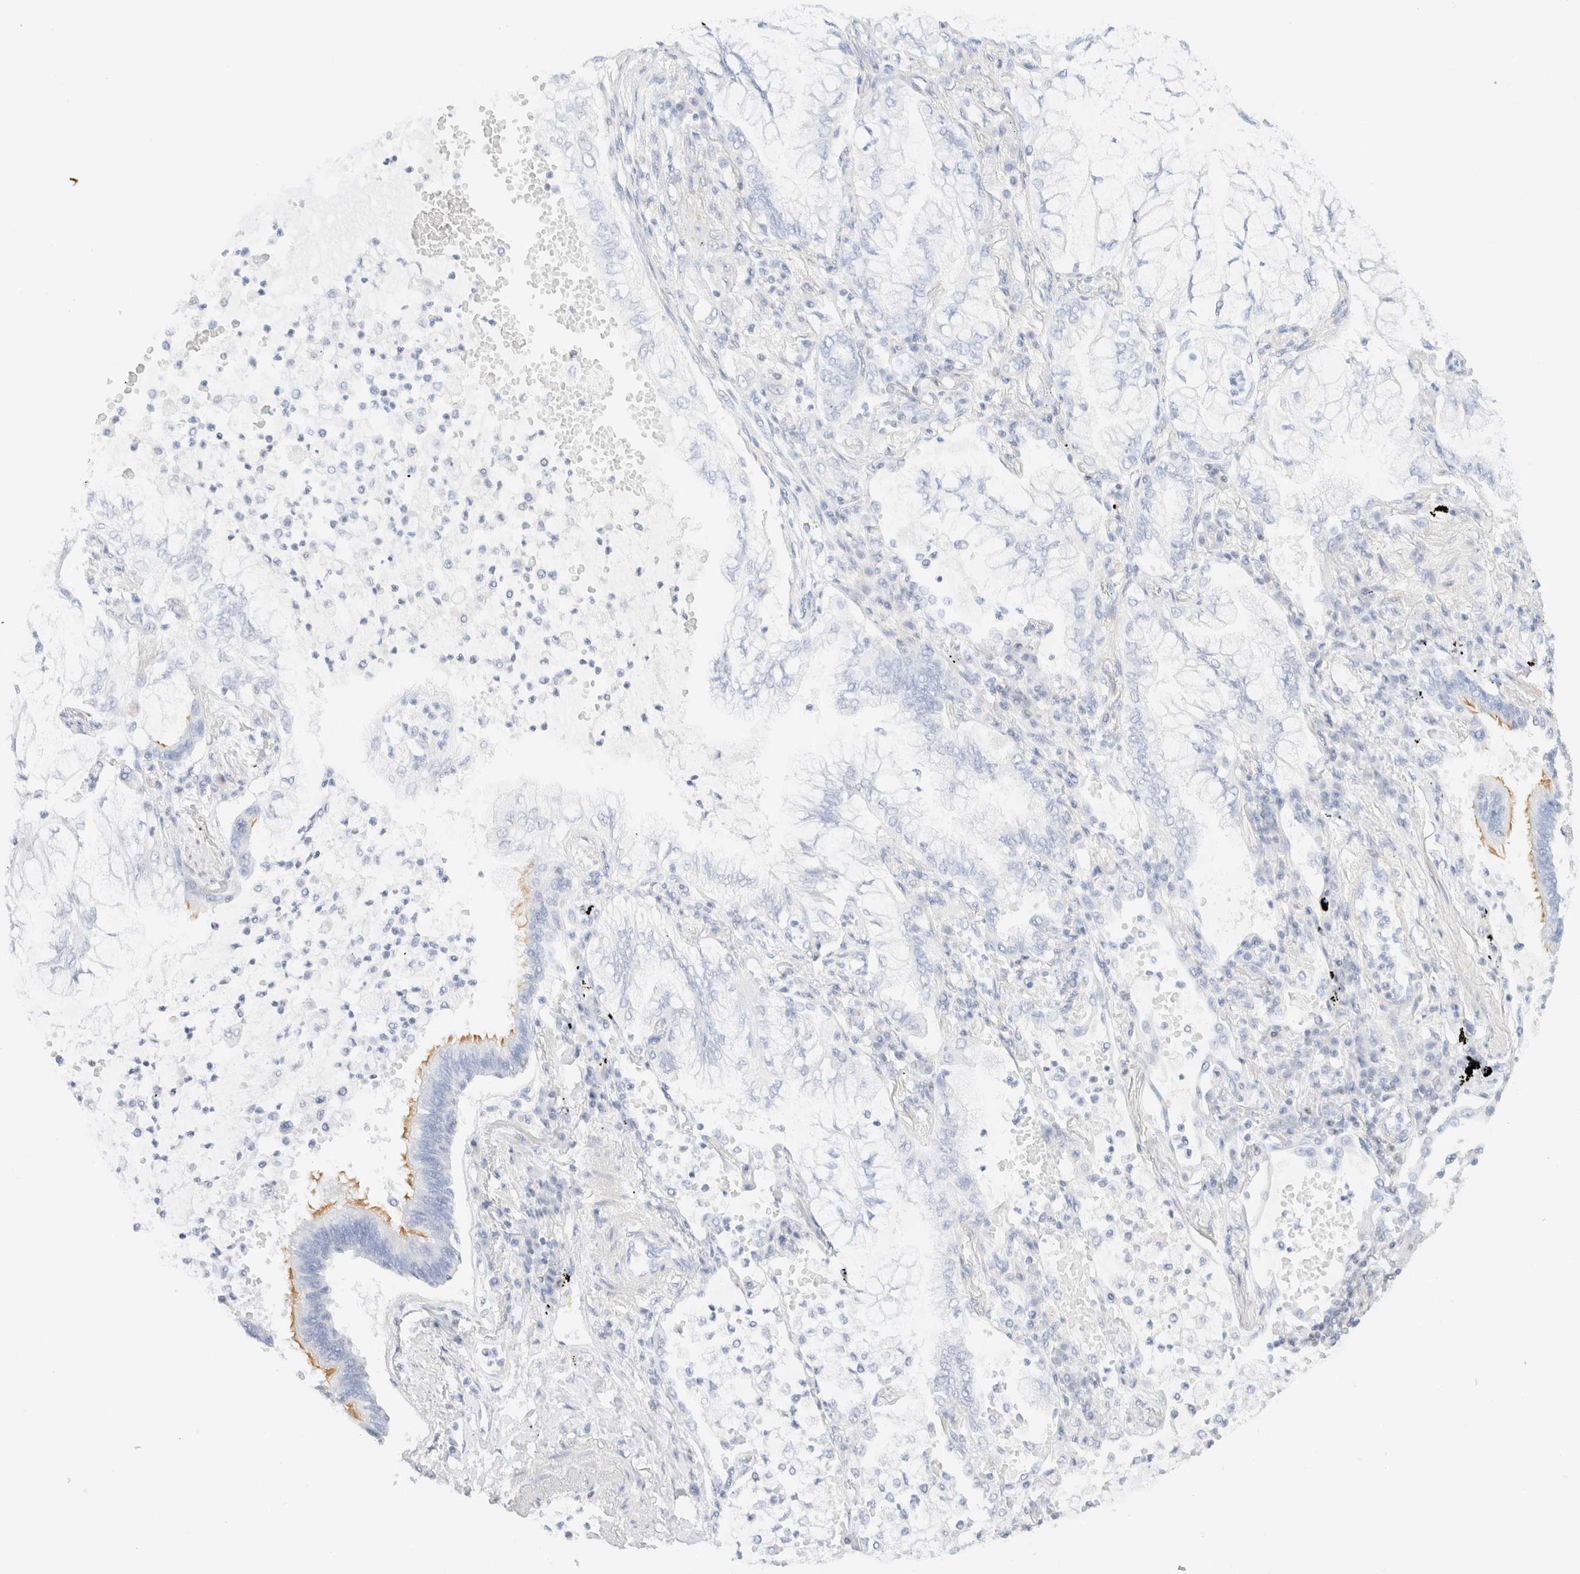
{"staining": {"intensity": "negative", "quantity": "none", "location": "none"}, "tissue": "lung cancer", "cell_type": "Tumor cells", "image_type": "cancer", "snomed": [{"axis": "morphology", "description": "Adenocarcinoma, NOS"}, {"axis": "topography", "description": "Lung"}], "caption": "Human lung cancer stained for a protein using immunohistochemistry (IHC) shows no staining in tumor cells.", "gene": "IKZF3", "patient": {"sex": "female", "age": 70}}